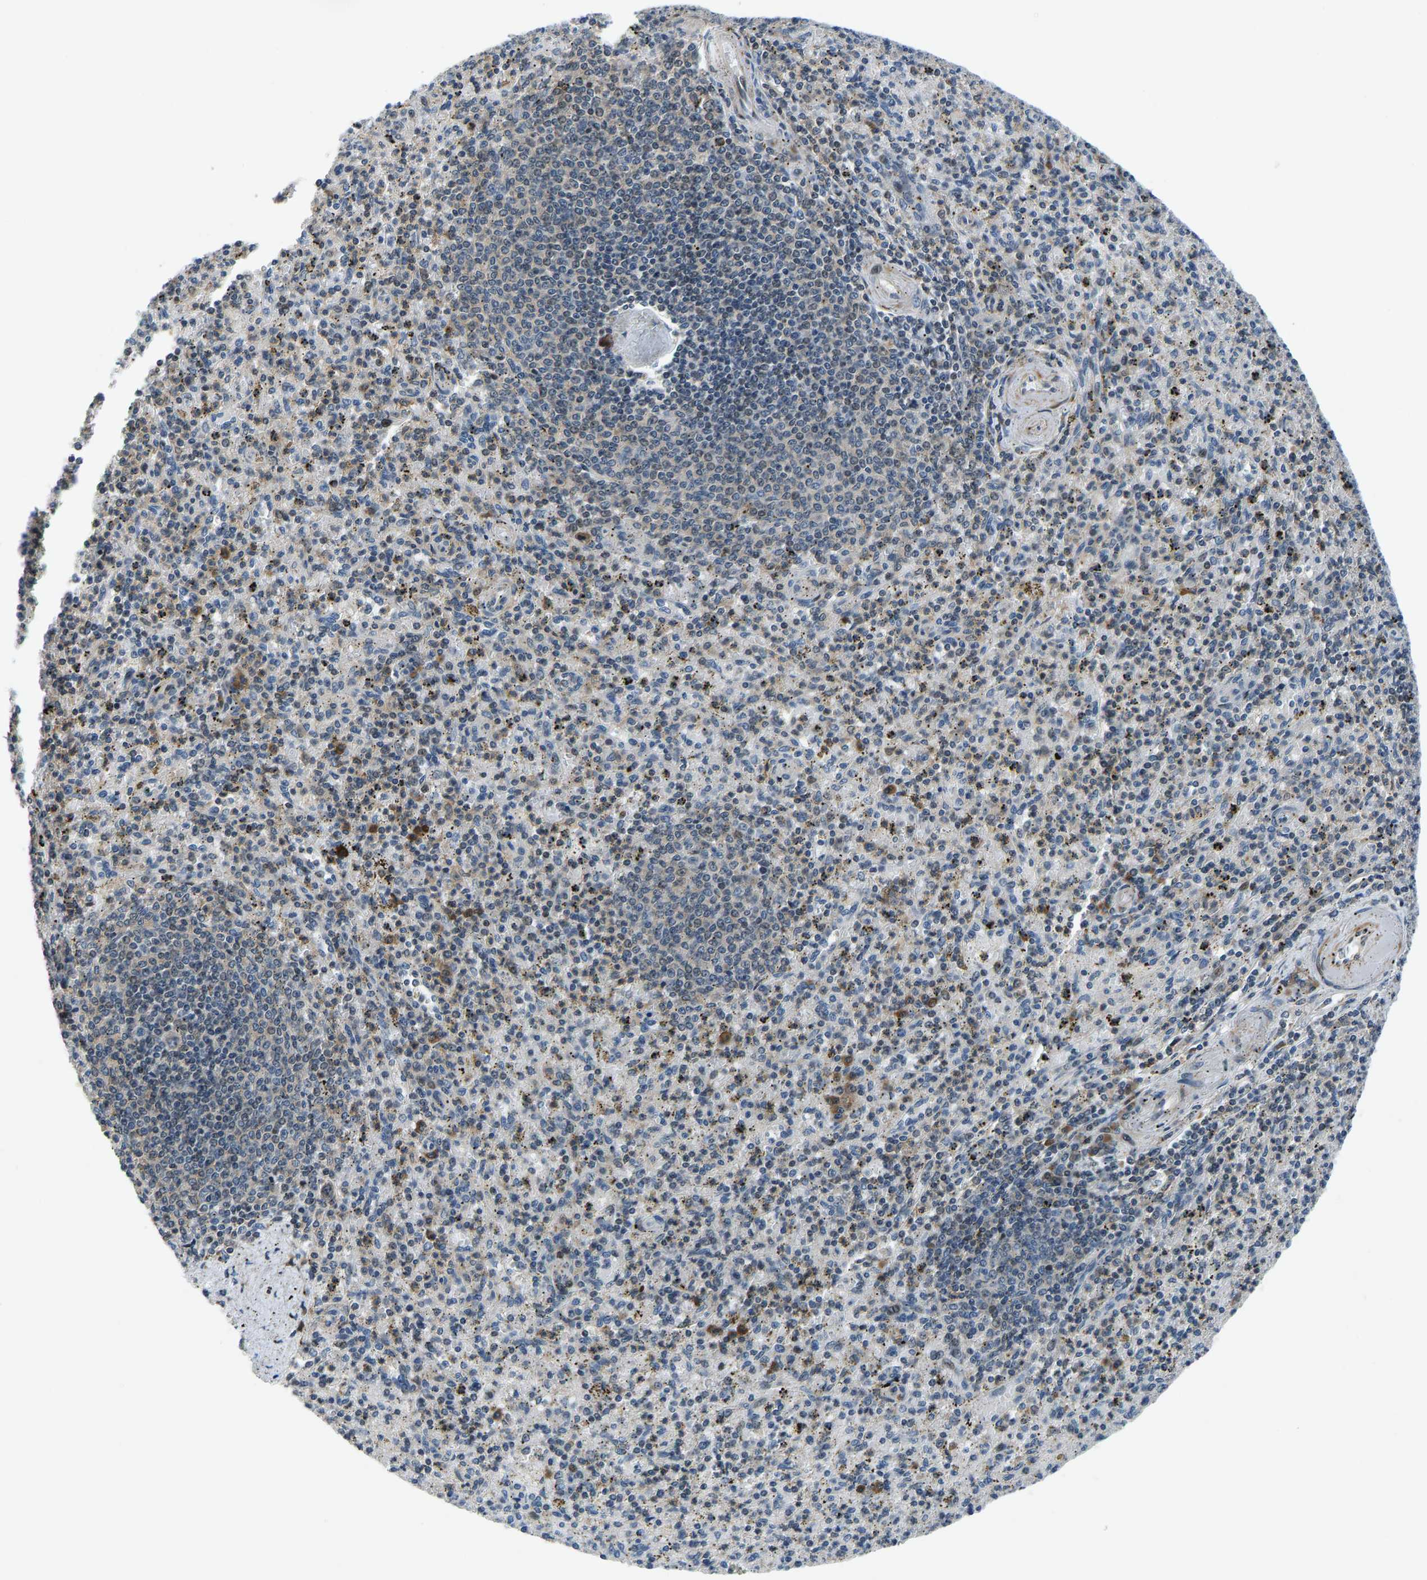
{"staining": {"intensity": "moderate", "quantity": "25%-75%", "location": "cytoplasmic/membranous"}, "tissue": "spleen", "cell_type": "Cells in red pulp", "image_type": "normal", "snomed": [{"axis": "morphology", "description": "Normal tissue, NOS"}, {"axis": "topography", "description": "Spleen"}], "caption": "IHC image of normal spleen: human spleen stained using immunohistochemistry (IHC) displays medium levels of moderate protein expression localized specifically in the cytoplasmic/membranous of cells in red pulp, appearing as a cytoplasmic/membranous brown color.", "gene": "RLIM", "patient": {"sex": "male", "age": 72}}